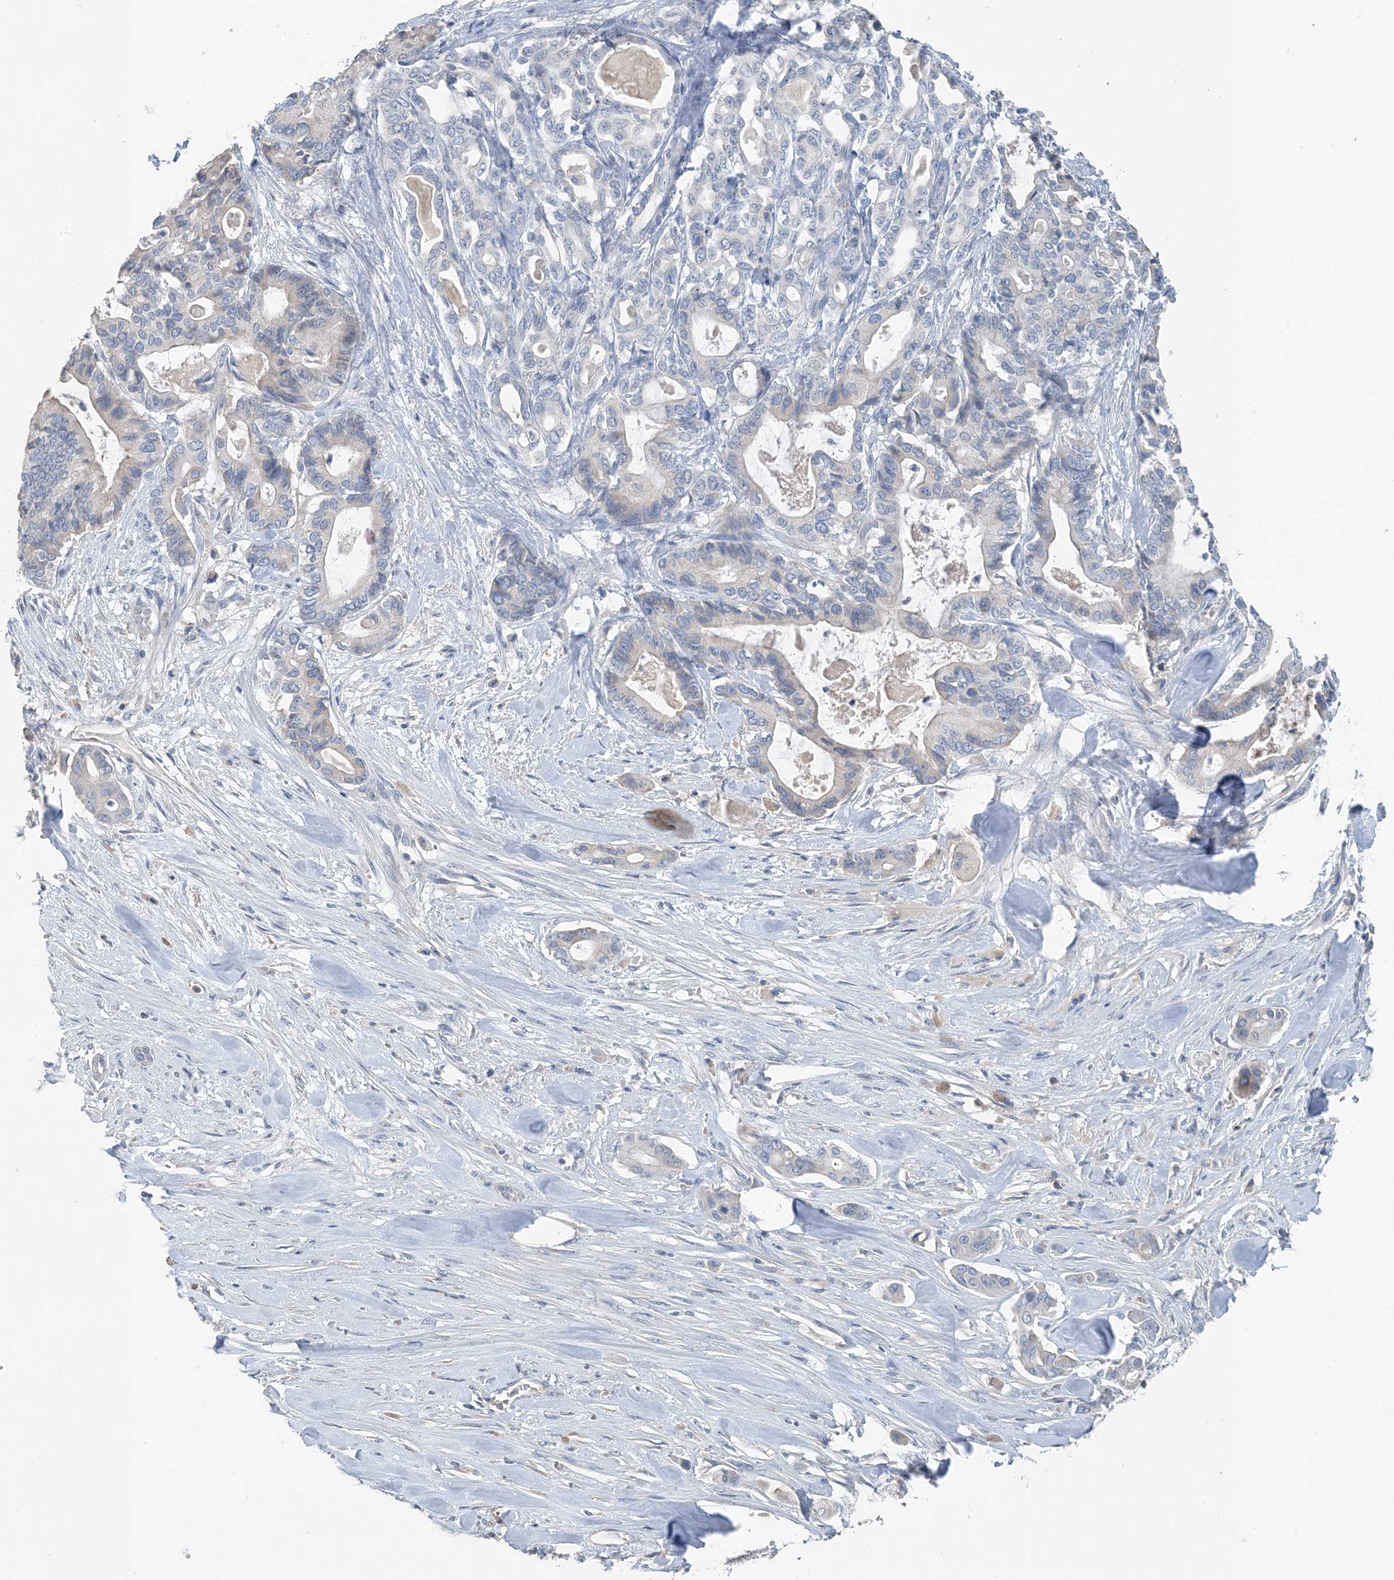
{"staining": {"intensity": "negative", "quantity": "none", "location": "none"}, "tissue": "pancreatic cancer", "cell_type": "Tumor cells", "image_type": "cancer", "snomed": [{"axis": "morphology", "description": "Adenocarcinoma, NOS"}, {"axis": "topography", "description": "Pancreas"}], "caption": "An image of human pancreatic adenocarcinoma is negative for staining in tumor cells.", "gene": "CTRL", "patient": {"sex": "male", "age": 63}}